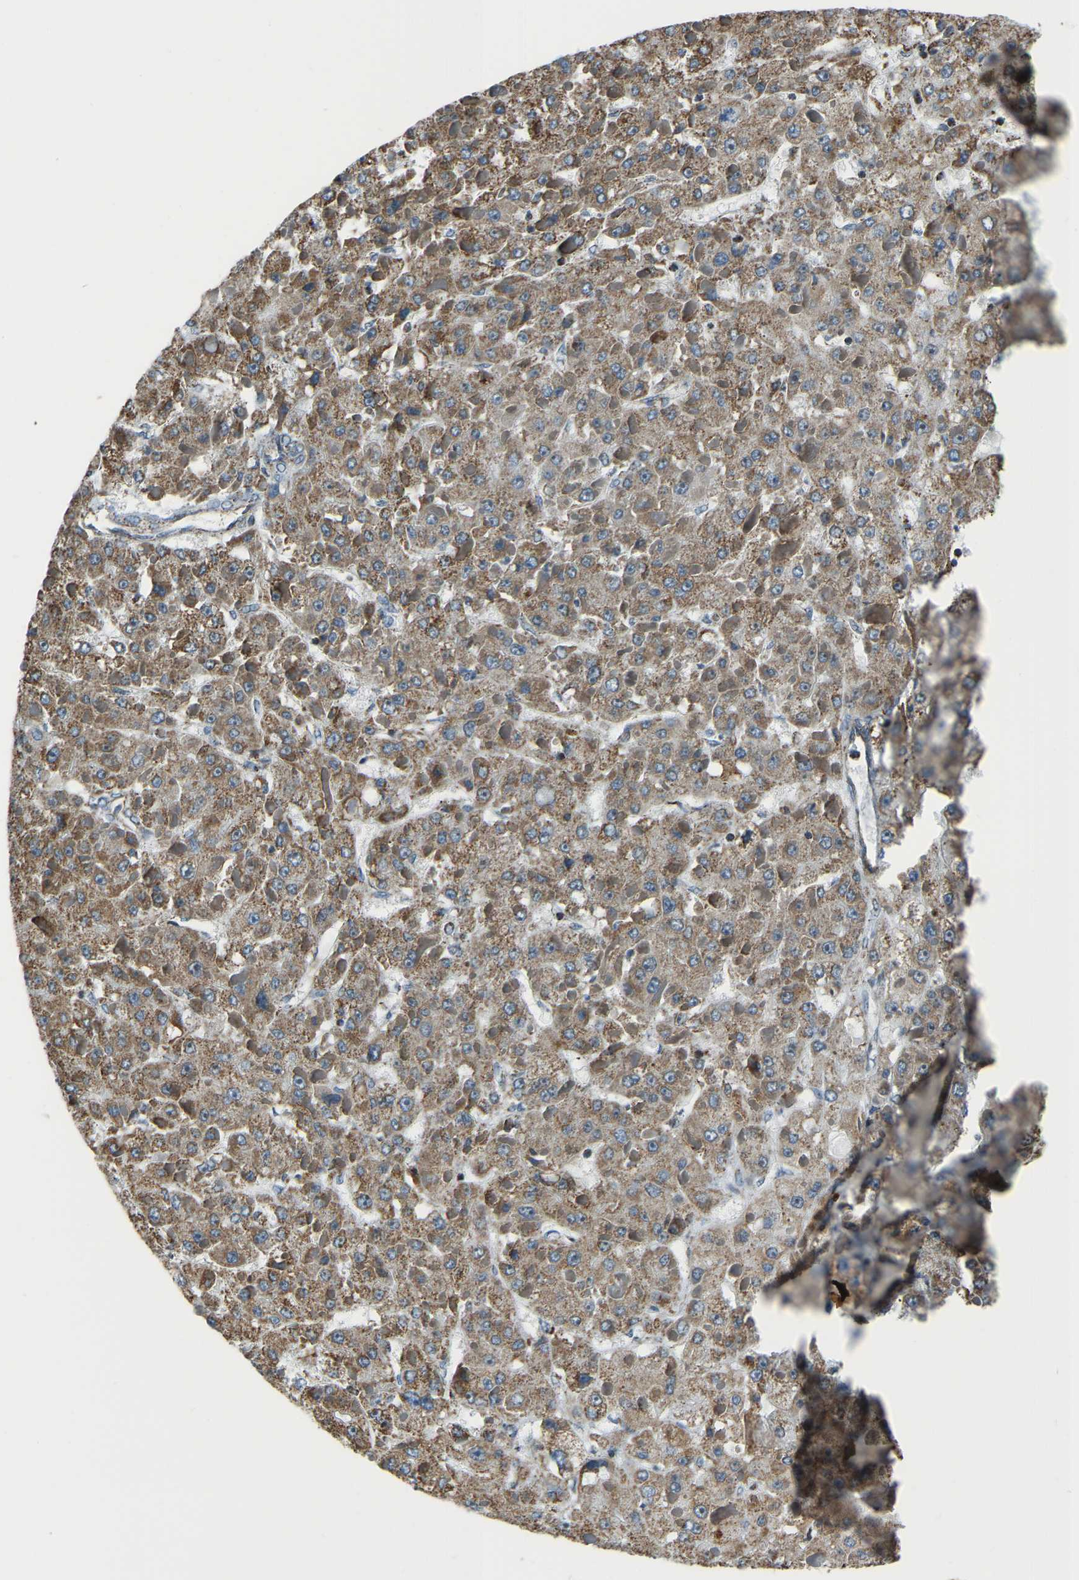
{"staining": {"intensity": "moderate", "quantity": ">75%", "location": "cytoplasmic/membranous"}, "tissue": "liver cancer", "cell_type": "Tumor cells", "image_type": "cancer", "snomed": [{"axis": "morphology", "description": "Carcinoma, Hepatocellular, NOS"}, {"axis": "topography", "description": "Liver"}], "caption": "Immunohistochemical staining of liver cancer demonstrates medium levels of moderate cytoplasmic/membranous positivity in approximately >75% of tumor cells.", "gene": "RBM33", "patient": {"sex": "female", "age": 73}}